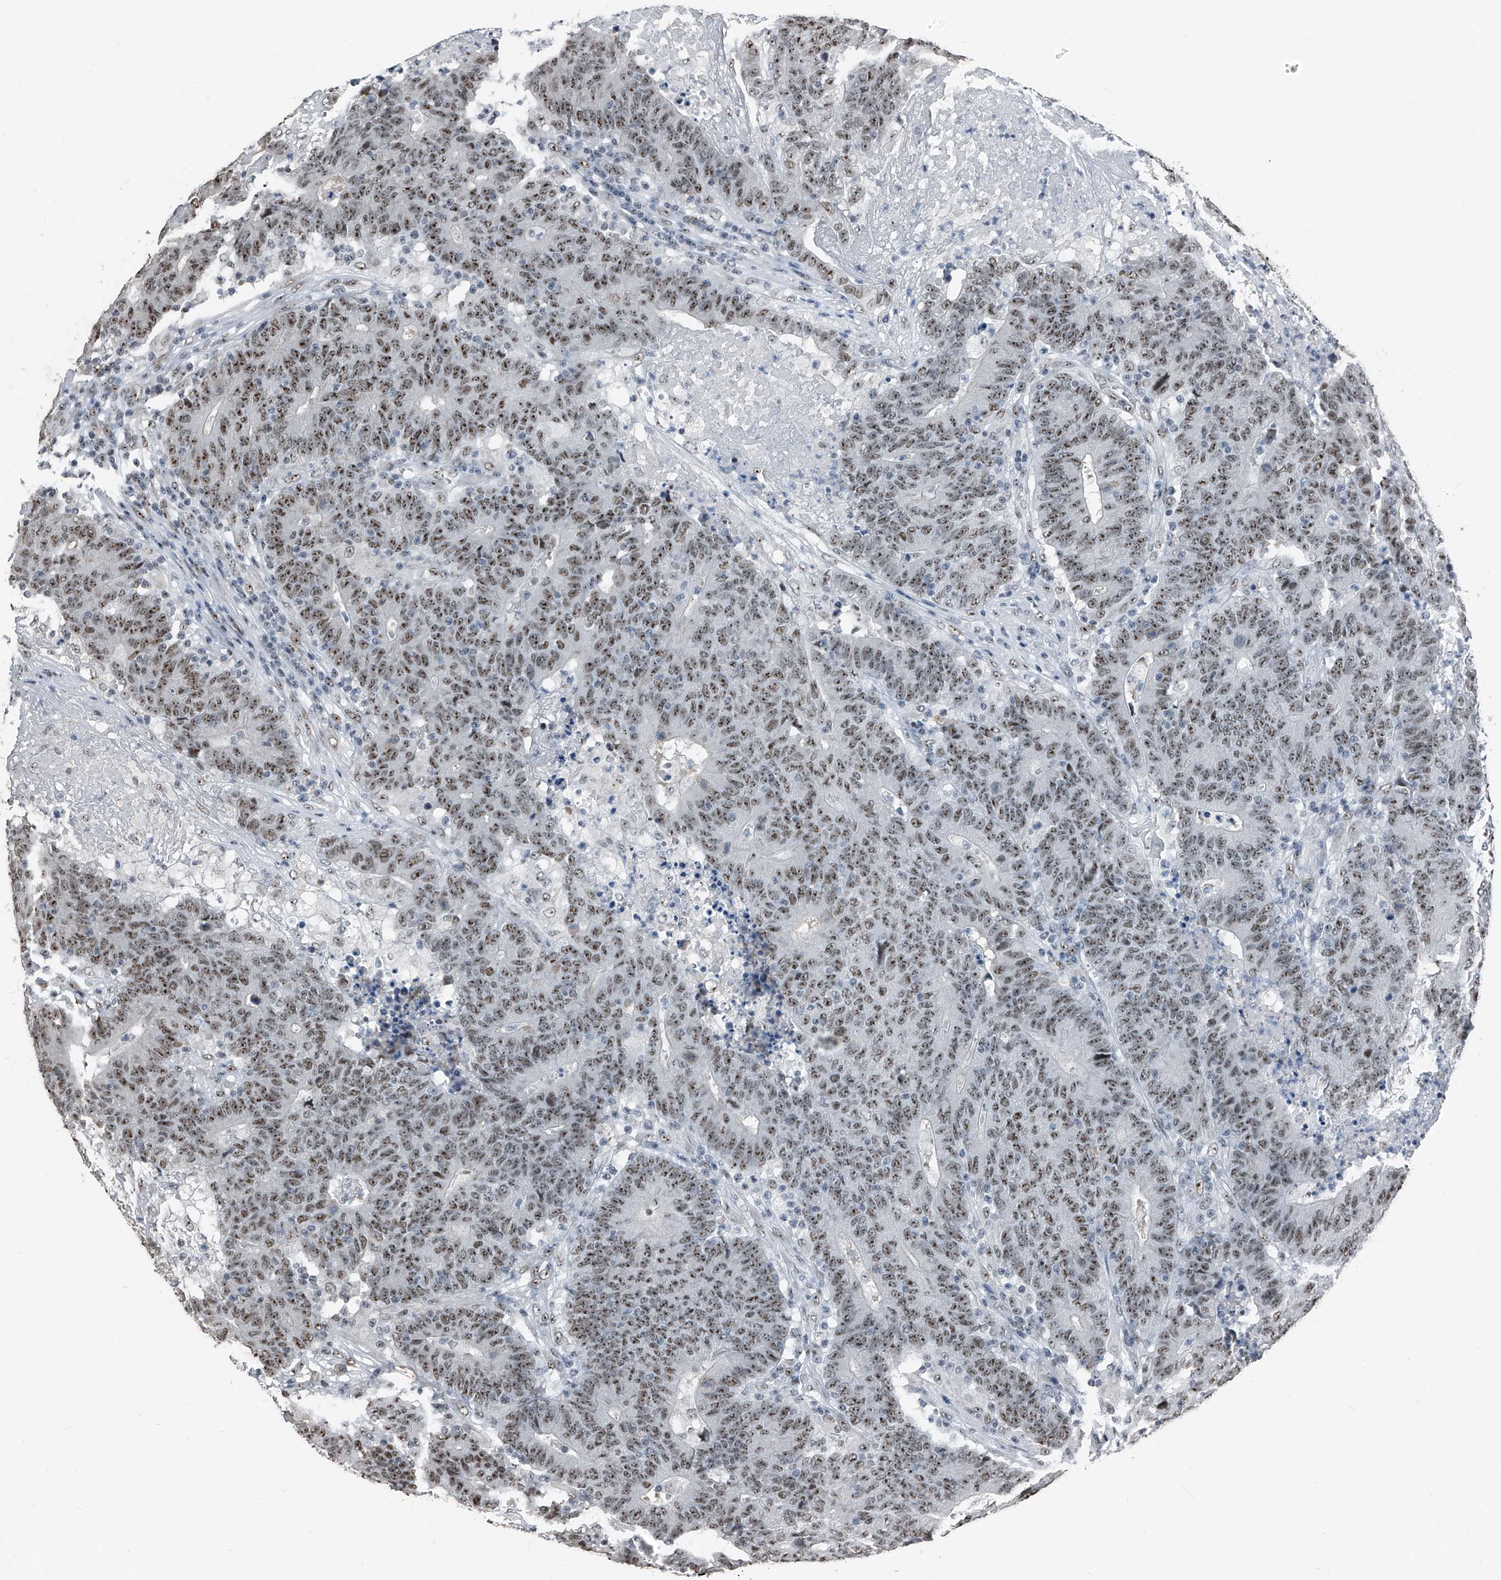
{"staining": {"intensity": "moderate", "quantity": ">75%", "location": "nuclear"}, "tissue": "colorectal cancer", "cell_type": "Tumor cells", "image_type": "cancer", "snomed": [{"axis": "morphology", "description": "Normal tissue, NOS"}, {"axis": "morphology", "description": "Adenocarcinoma, NOS"}, {"axis": "topography", "description": "Colon"}], "caption": "Immunohistochemistry staining of adenocarcinoma (colorectal), which displays medium levels of moderate nuclear positivity in approximately >75% of tumor cells indicating moderate nuclear protein expression. The staining was performed using DAB (brown) for protein detection and nuclei were counterstained in hematoxylin (blue).", "gene": "TCOF1", "patient": {"sex": "female", "age": 75}}